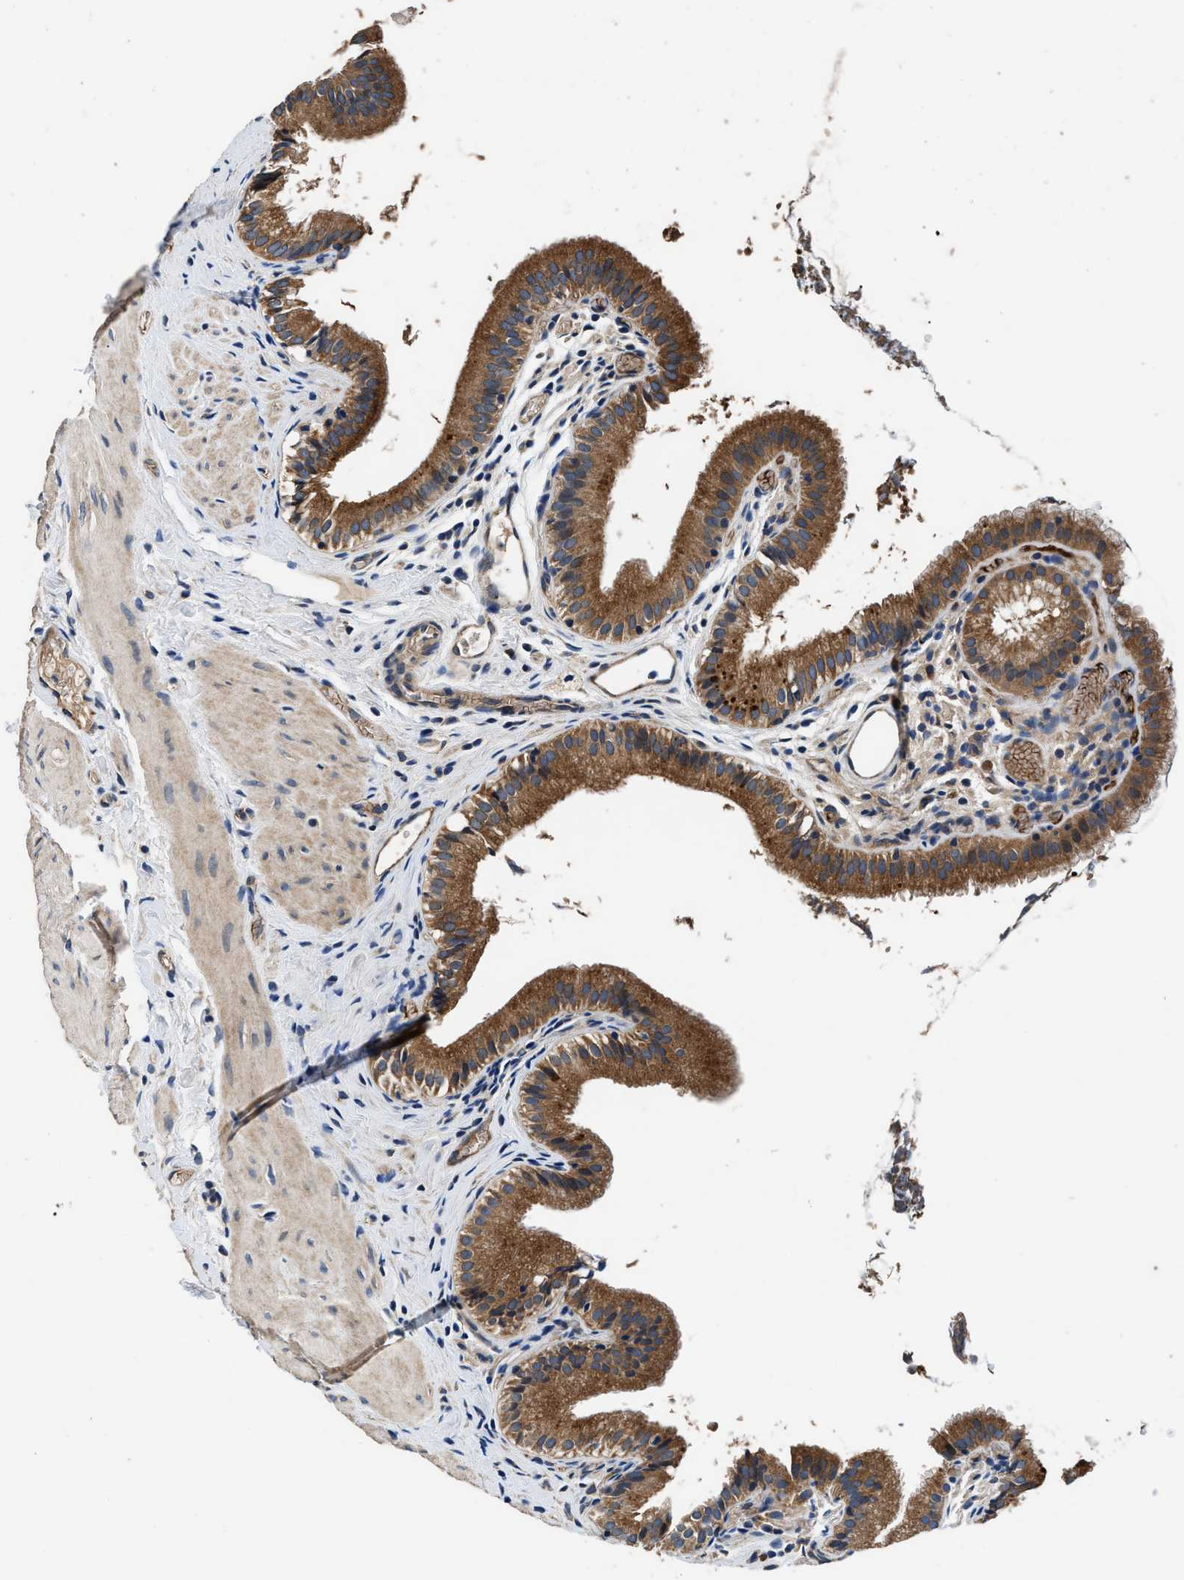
{"staining": {"intensity": "strong", "quantity": ">75%", "location": "cytoplasmic/membranous"}, "tissue": "gallbladder", "cell_type": "Glandular cells", "image_type": "normal", "snomed": [{"axis": "morphology", "description": "Normal tissue, NOS"}, {"axis": "topography", "description": "Gallbladder"}], "caption": "High-magnification brightfield microscopy of normal gallbladder stained with DAB (3,3'-diaminobenzidine) (brown) and counterstained with hematoxylin (blue). glandular cells exhibit strong cytoplasmic/membranous expression is appreciated in approximately>75% of cells.", "gene": "DHRS7B", "patient": {"sex": "female", "age": 26}}